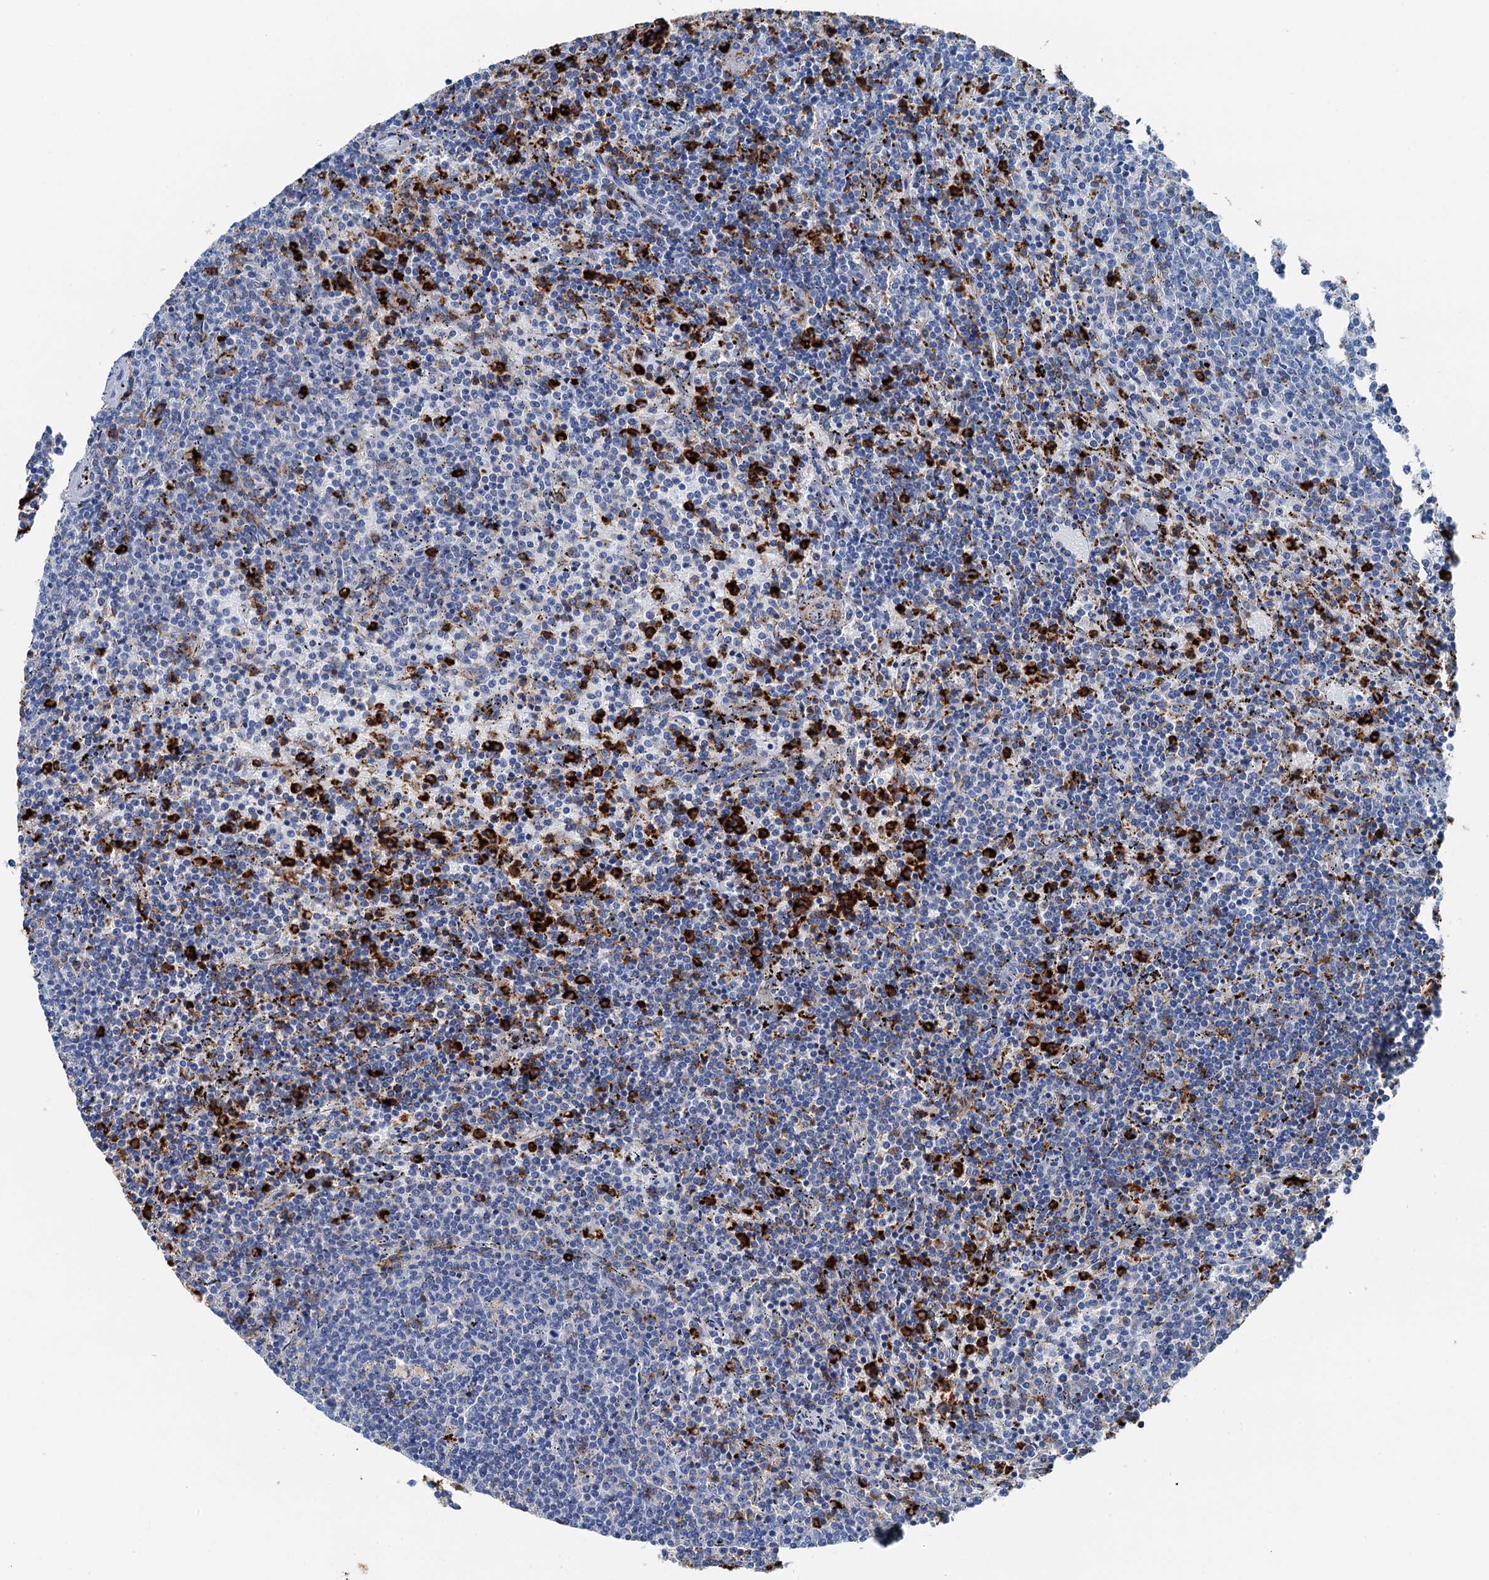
{"staining": {"intensity": "negative", "quantity": "none", "location": "none"}, "tissue": "lymphoma", "cell_type": "Tumor cells", "image_type": "cancer", "snomed": [{"axis": "morphology", "description": "Malignant lymphoma, non-Hodgkin's type, Low grade"}, {"axis": "topography", "description": "Spleen"}], "caption": "A micrograph of low-grade malignant lymphoma, non-Hodgkin's type stained for a protein demonstrates no brown staining in tumor cells. (Immunohistochemistry (ihc), brightfield microscopy, high magnification).", "gene": "PLAC8", "patient": {"sex": "female", "age": 50}}